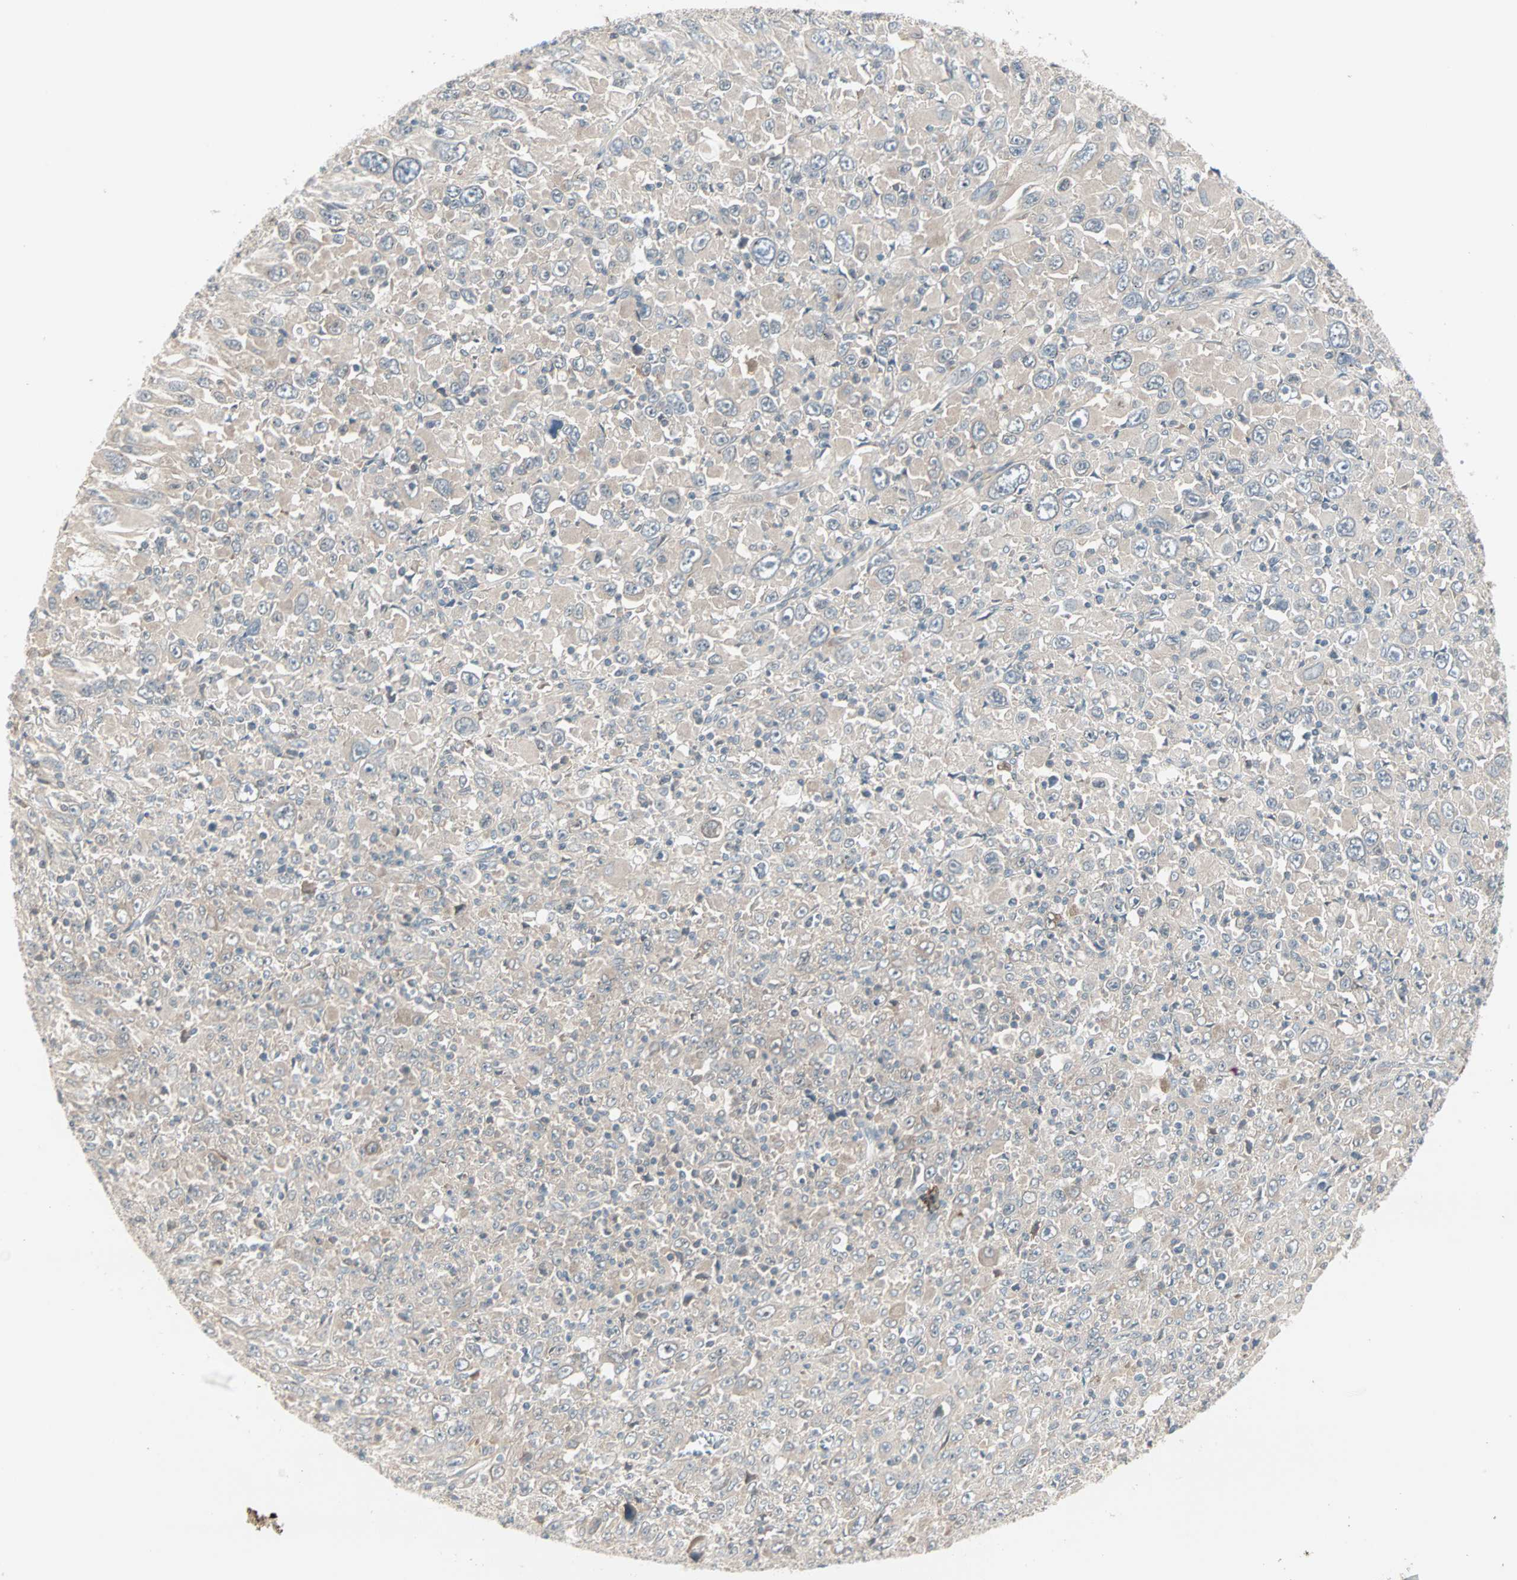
{"staining": {"intensity": "weak", "quantity": ">75%", "location": "cytoplasmic/membranous"}, "tissue": "melanoma", "cell_type": "Tumor cells", "image_type": "cancer", "snomed": [{"axis": "morphology", "description": "Malignant melanoma, Metastatic site"}, {"axis": "topography", "description": "Skin"}], "caption": "Melanoma tissue exhibits weak cytoplasmic/membranous staining in approximately >75% of tumor cells, visualized by immunohistochemistry.", "gene": "ZFP36", "patient": {"sex": "female", "age": 56}}